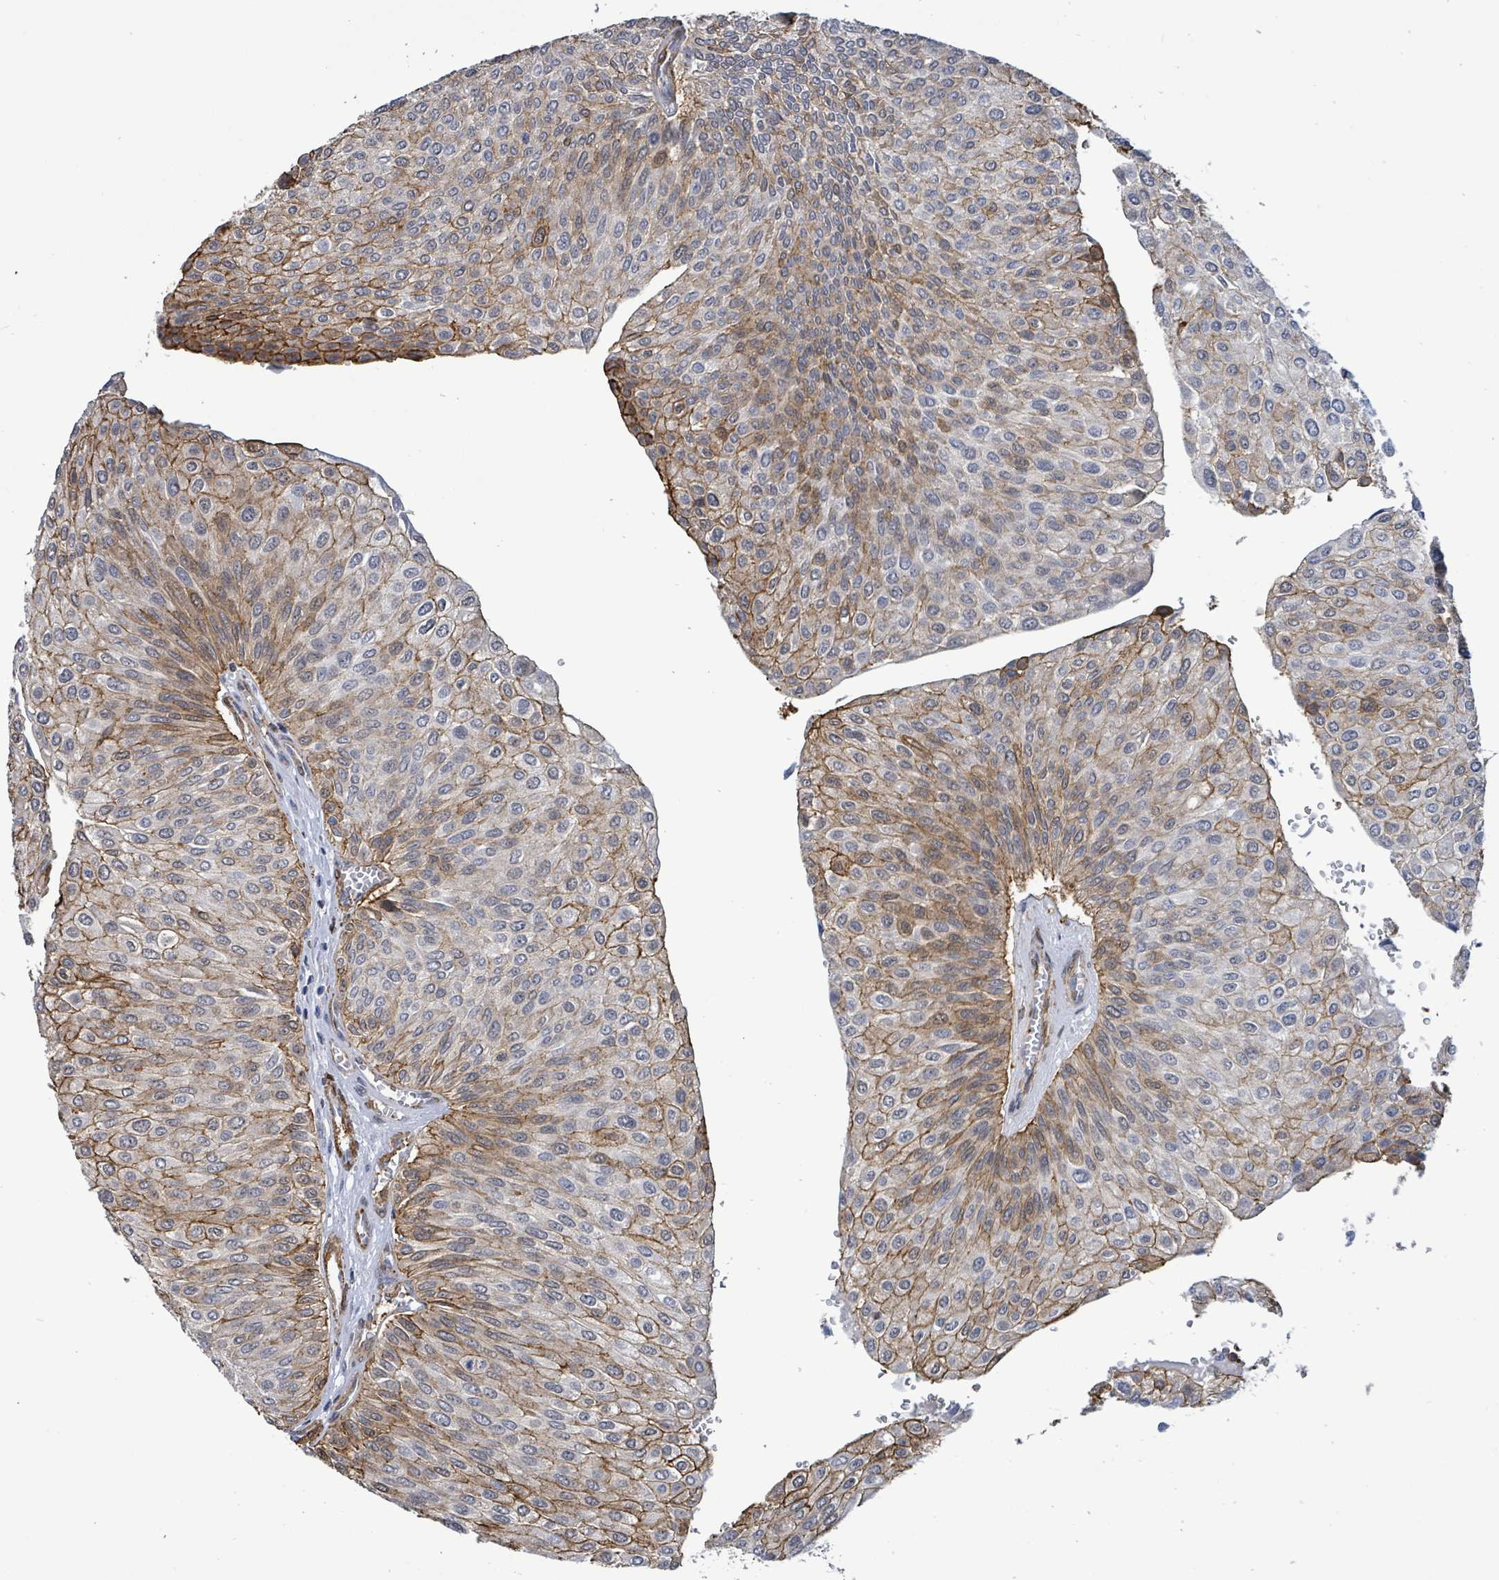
{"staining": {"intensity": "moderate", "quantity": "25%-75%", "location": "cytoplasmic/membranous"}, "tissue": "urothelial cancer", "cell_type": "Tumor cells", "image_type": "cancer", "snomed": [{"axis": "morphology", "description": "Urothelial carcinoma, NOS"}, {"axis": "topography", "description": "Urinary bladder"}], "caption": "The photomicrograph reveals a brown stain indicating the presence of a protein in the cytoplasmic/membranous of tumor cells in transitional cell carcinoma.", "gene": "PRKRIP1", "patient": {"sex": "male", "age": 67}}